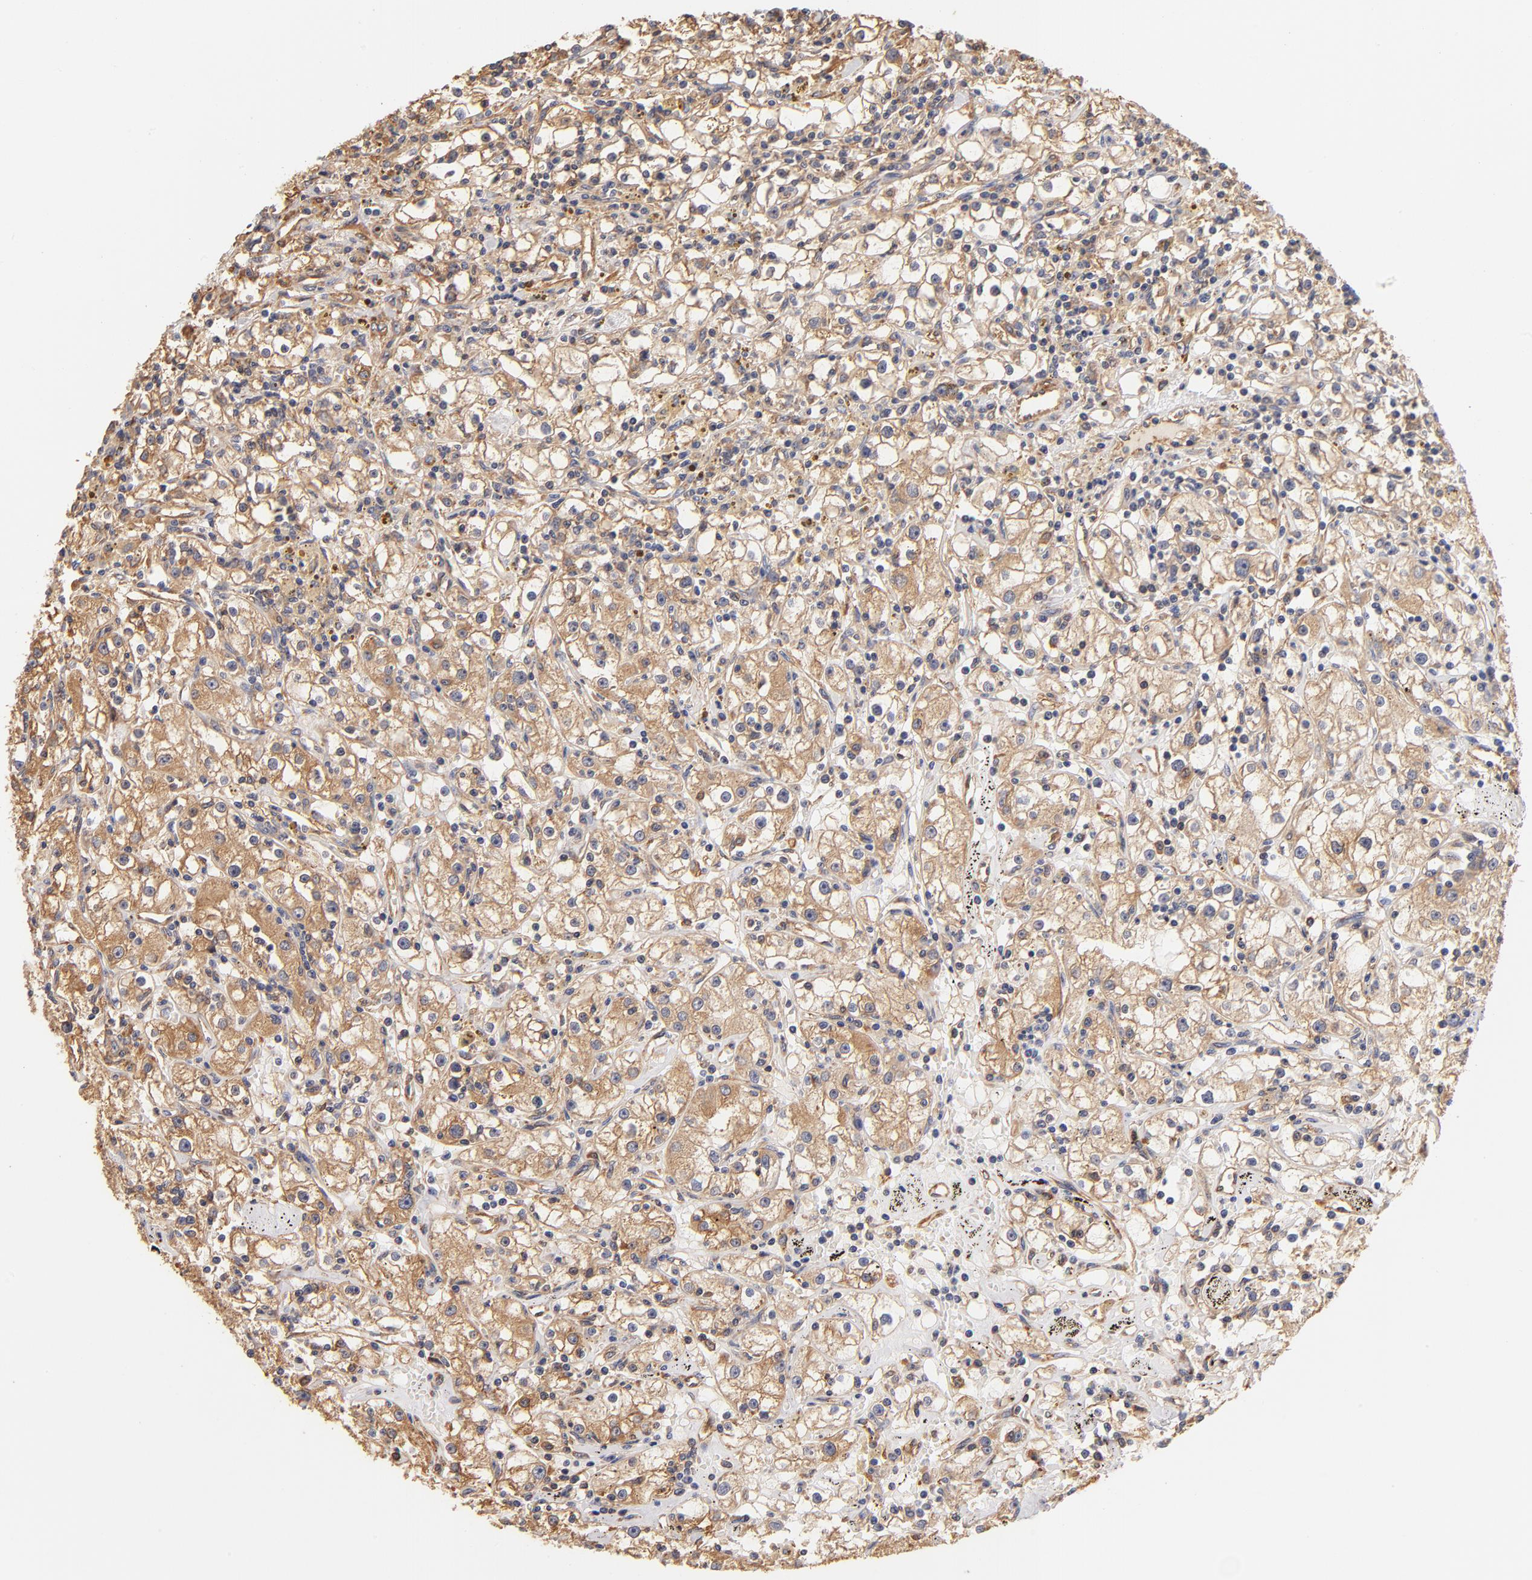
{"staining": {"intensity": "weak", "quantity": "25%-75%", "location": "cytoplasmic/membranous"}, "tissue": "renal cancer", "cell_type": "Tumor cells", "image_type": "cancer", "snomed": [{"axis": "morphology", "description": "Adenocarcinoma, NOS"}, {"axis": "topography", "description": "Kidney"}], "caption": "This micrograph displays adenocarcinoma (renal) stained with immunohistochemistry (IHC) to label a protein in brown. The cytoplasmic/membranous of tumor cells show weak positivity for the protein. Nuclei are counter-stained blue.", "gene": "FCMR", "patient": {"sex": "male", "age": 56}}